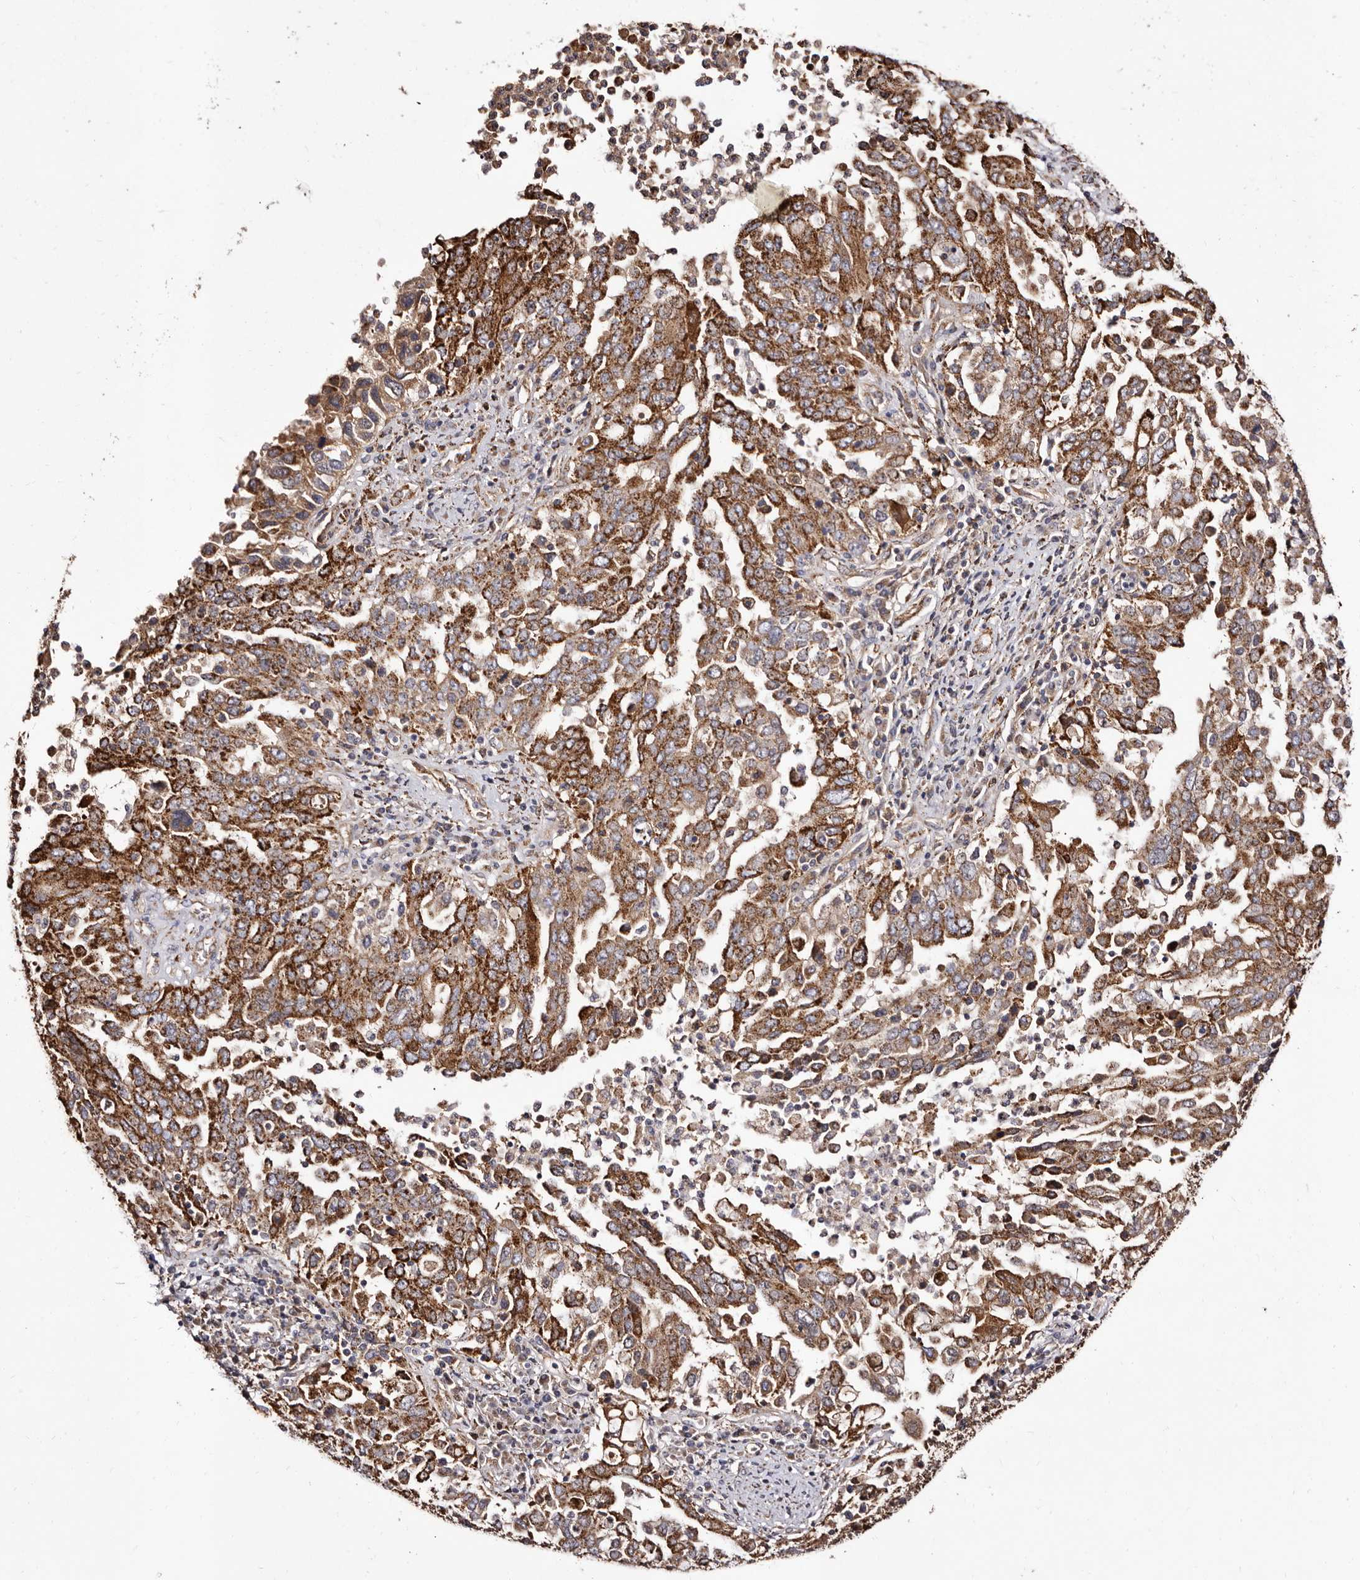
{"staining": {"intensity": "strong", "quantity": ">75%", "location": "cytoplasmic/membranous"}, "tissue": "ovarian cancer", "cell_type": "Tumor cells", "image_type": "cancer", "snomed": [{"axis": "morphology", "description": "Carcinoma, endometroid"}, {"axis": "topography", "description": "Ovary"}], "caption": "Tumor cells display high levels of strong cytoplasmic/membranous positivity in approximately >75% of cells in human ovarian cancer.", "gene": "LUZP1", "patient": {"sex": "female", "age": 62}}